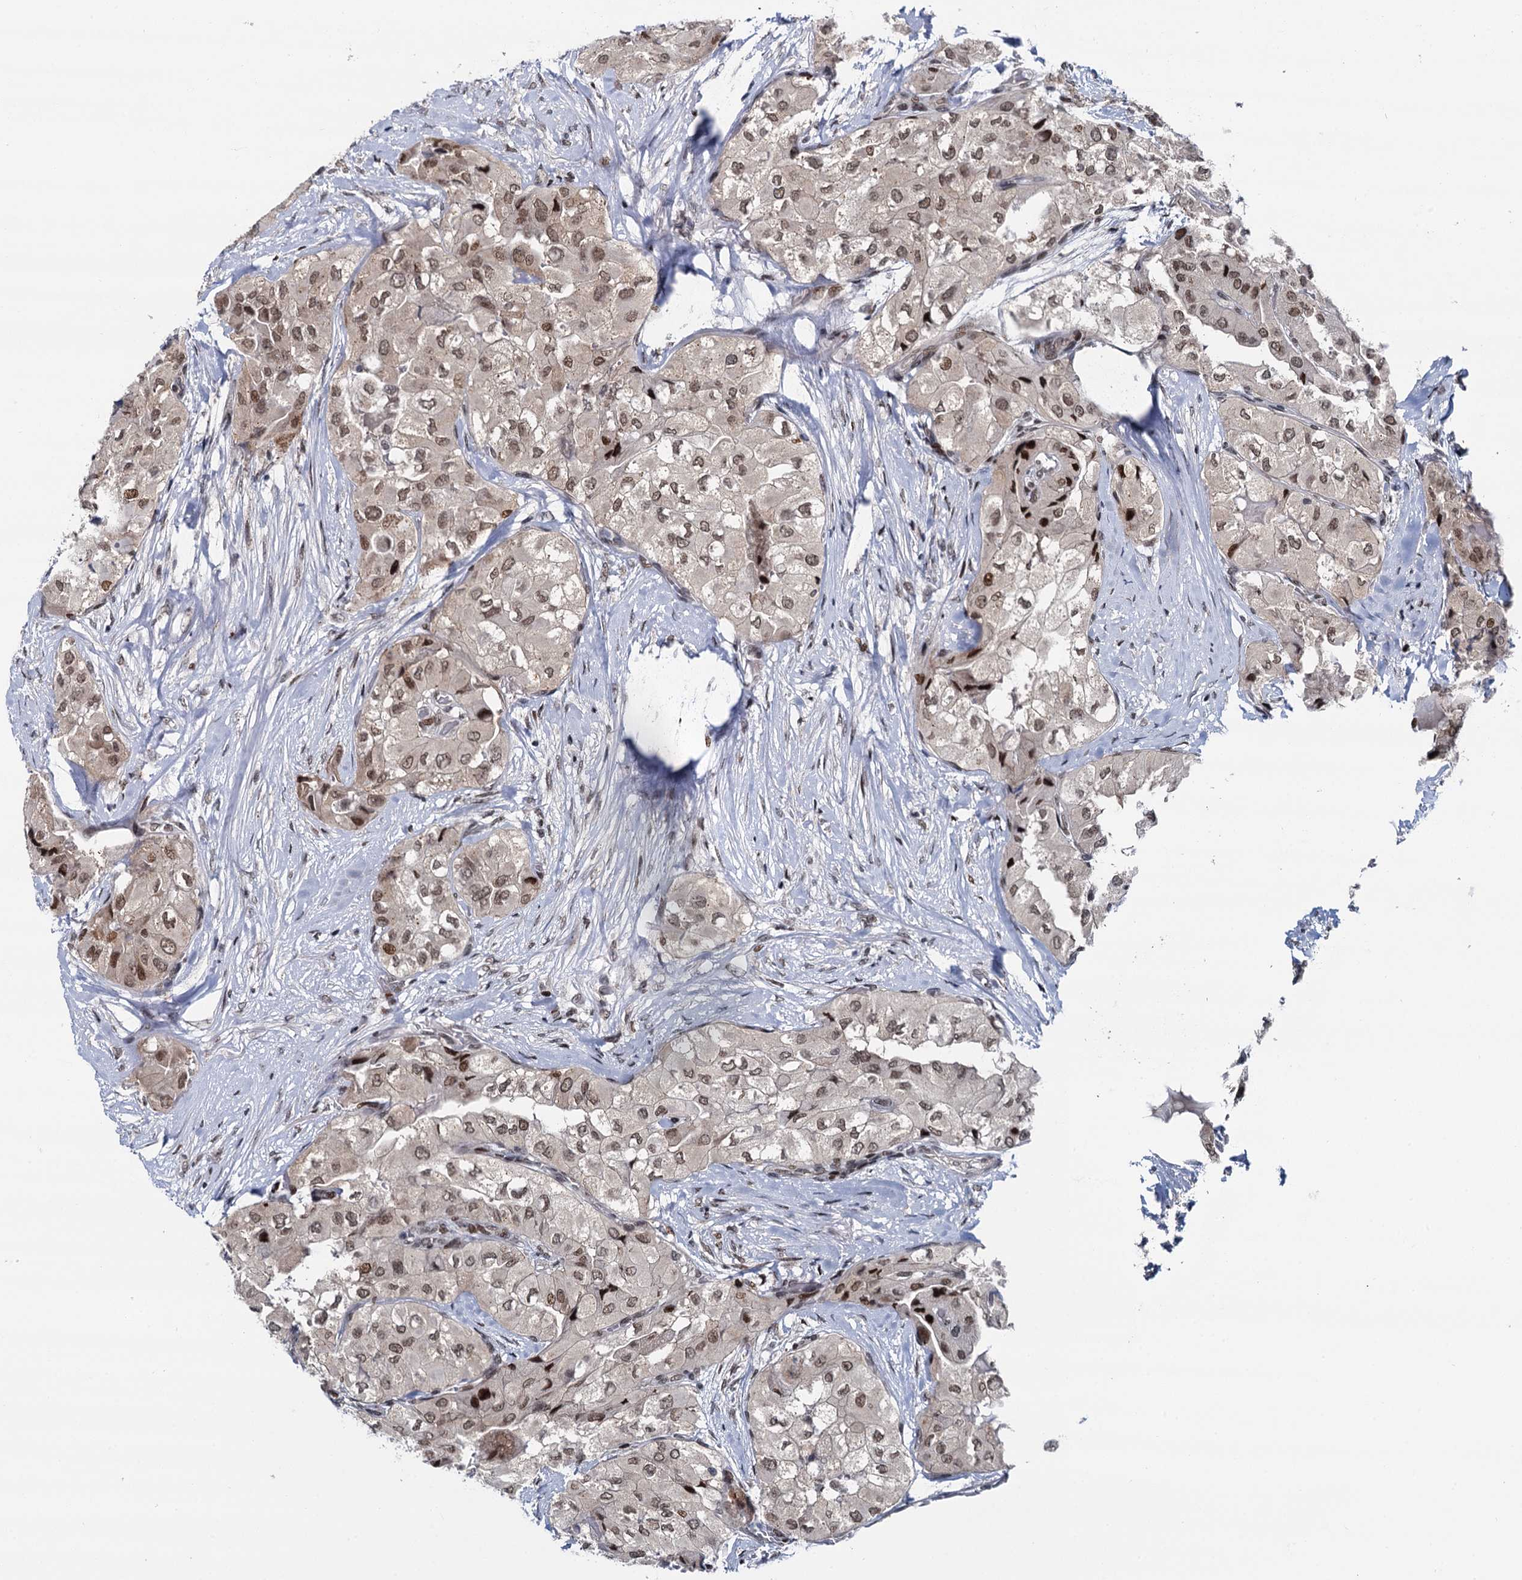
{"staining": {"intensity": "moderate", "quantity": ">75%", "location": "nuclear"}, "tissue": "thyroid cancer", "cell_type": "Tumor cells", "image_type": "cancer", "snomed": [{"axis": "morphology", "description": "Papillary adenocarcinoma, NOS"}, {"axis": "topography", "description": "Thyroid gland"}], "caption": "Immunohistochemistry (IHC) micrograph of human thyroid cancer (papillary adenocarcinoma) stained for a protein (brown), which demonstrates medium levels of moderate nuclear positivity in about >75% of tumor cells.", "gene": "RUFY2", "patient": {"sex": "female", "age": 59}}